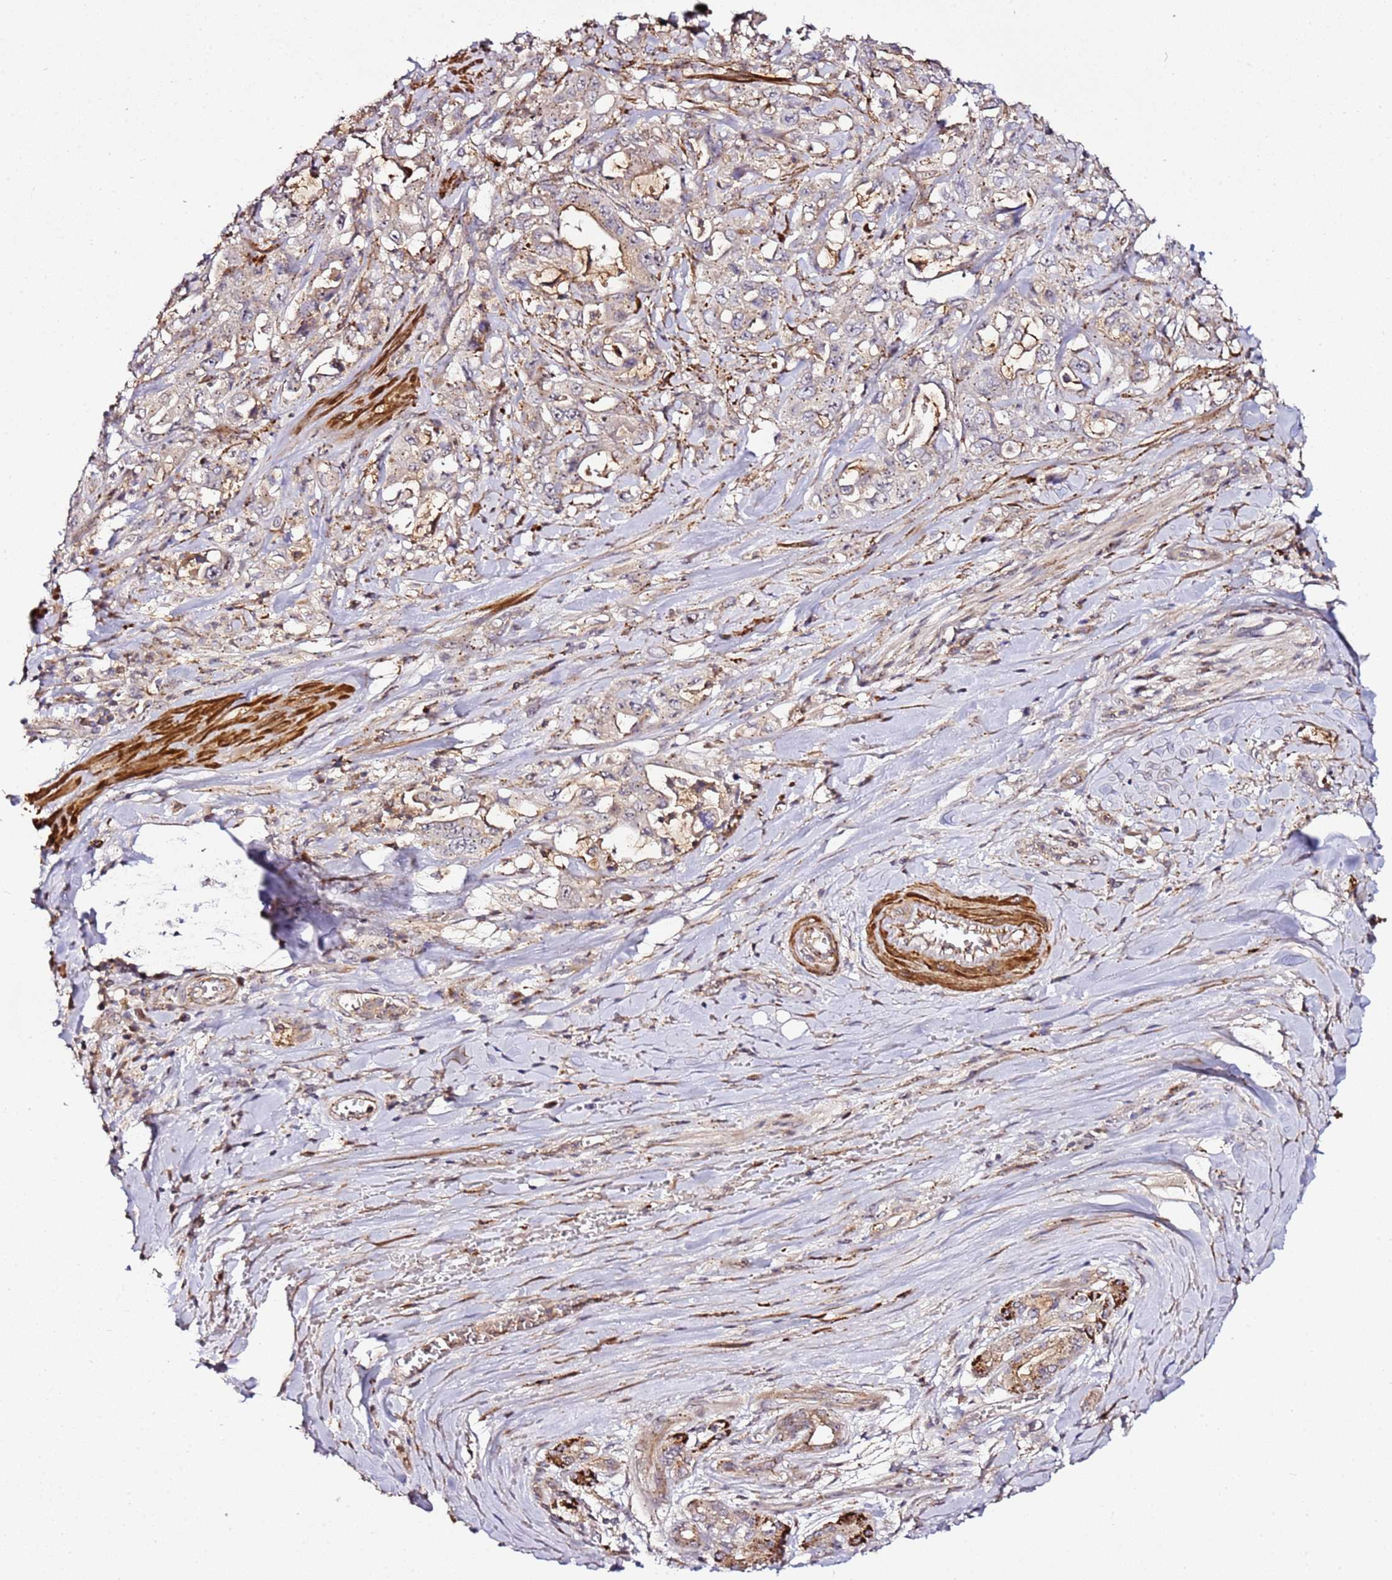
{"staining": {"intensity": "weak", "quantity": "<25%", "location": "cytoplasmic/membranous"}, "tissue": "pancreatic cancer", "cell_type": "Tumor cells", "image_type": "cancer", "snomed": [{"axis": "morphology", "description": "Adenocarcinoma, NOS"}, {"axis": "topography", "description": "Pancreas"}], "caption": "Immunohistochemistry of pancreatic adenocarcinoma shows no staining in tumor cells.", "gene": "PVRIG", "patient": {"sex": "female", "age": 61}}